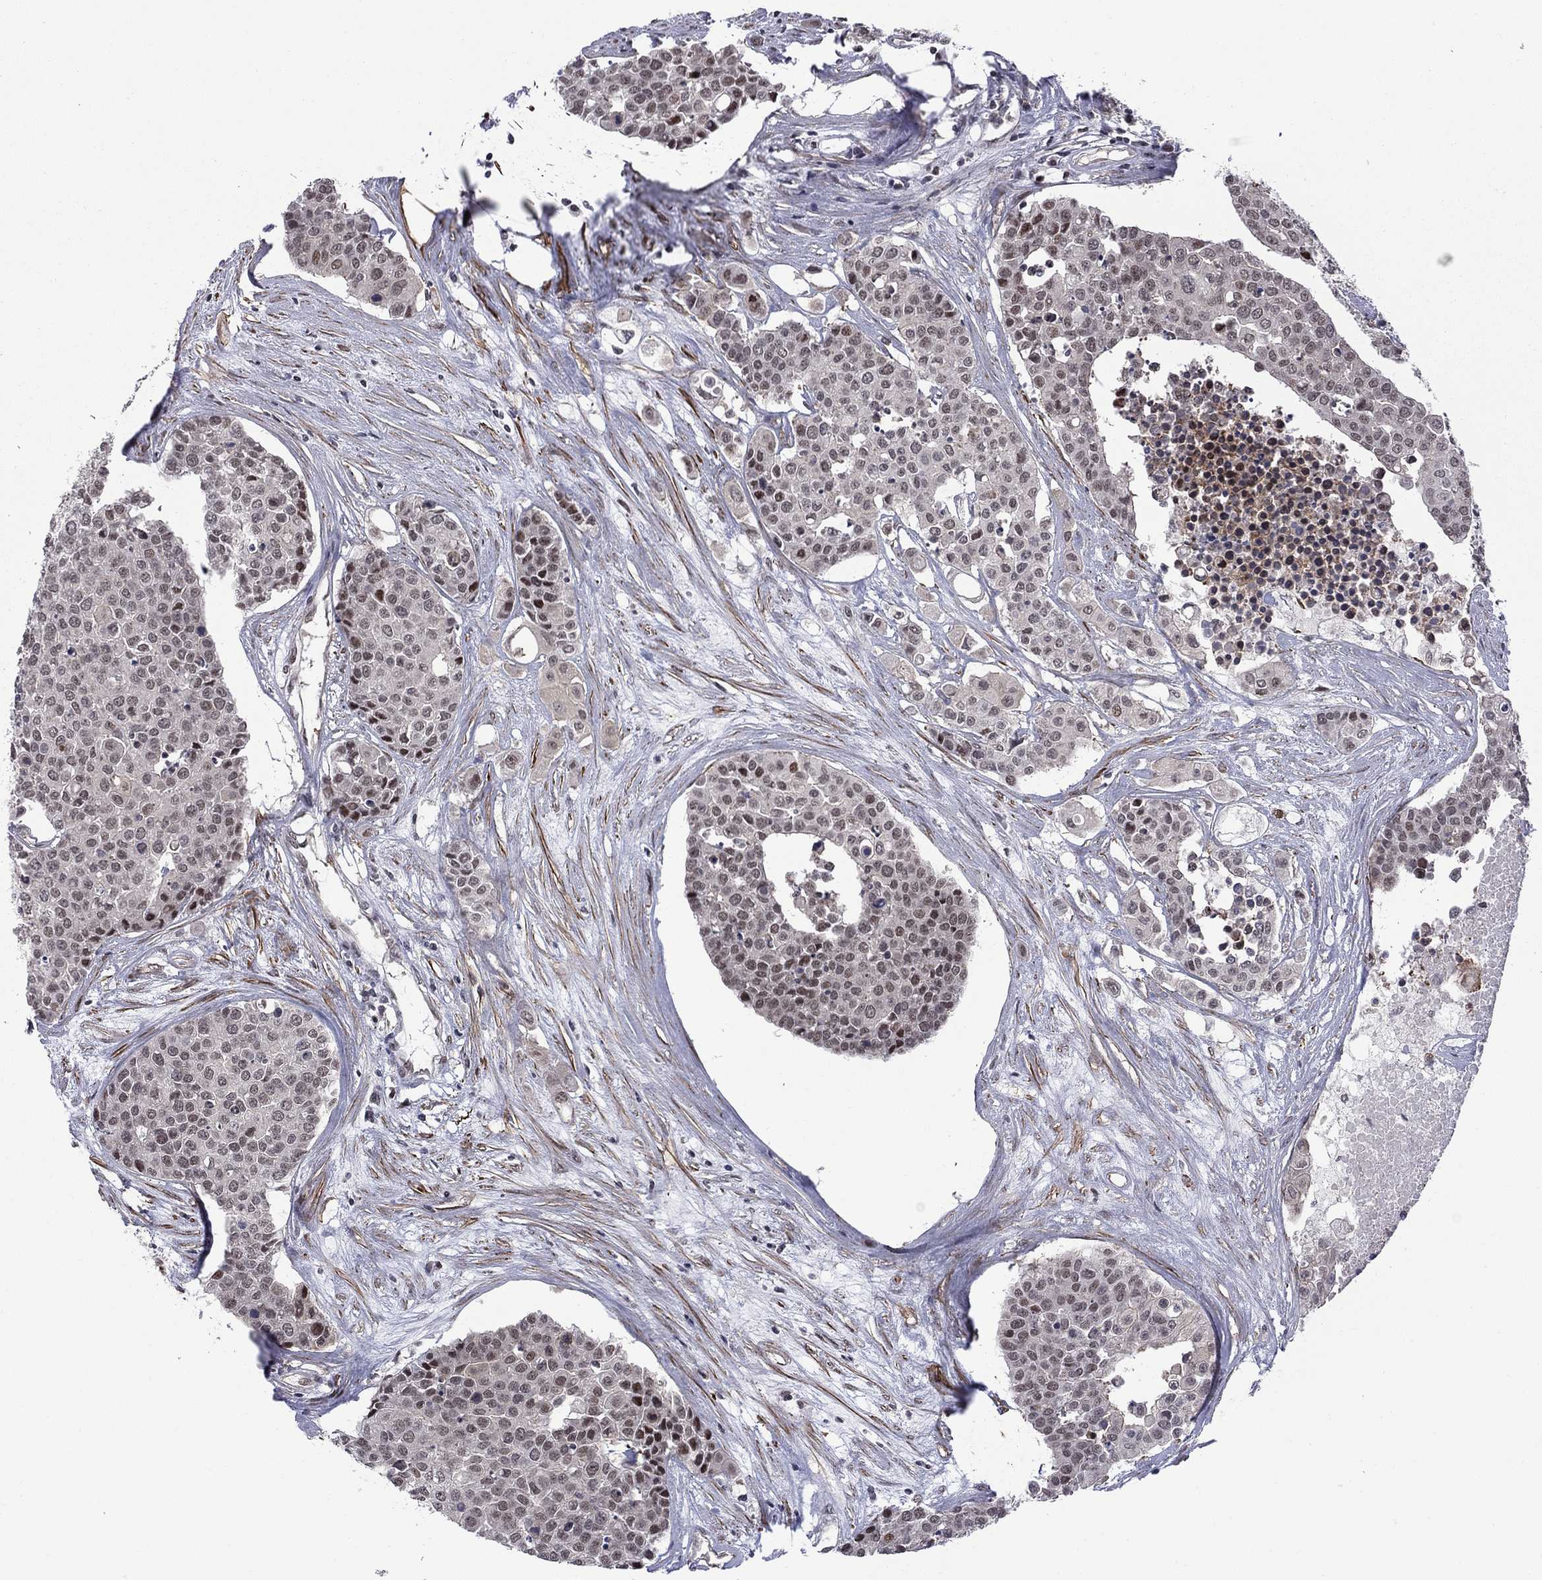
{"staining": {"intensity": "strong", "quantity": "<25%", "location": "nuclear"}, "tissue": "carcinoid", "cell_type": "Tumor cells", "image_type": "cancer", "snomed": [{"axis": "morphology", "description": "Carcinoid, malignant, NOS"}, {"axis": "topography", "description": "Colon"}], "caption": "The photomicrograph exhibits a brown stain indicating the presence of a protein in the nuclear of tumor cells in carcinoid.", "gene": "BRF1", "patient": {"sex": "male", "age": 81}}